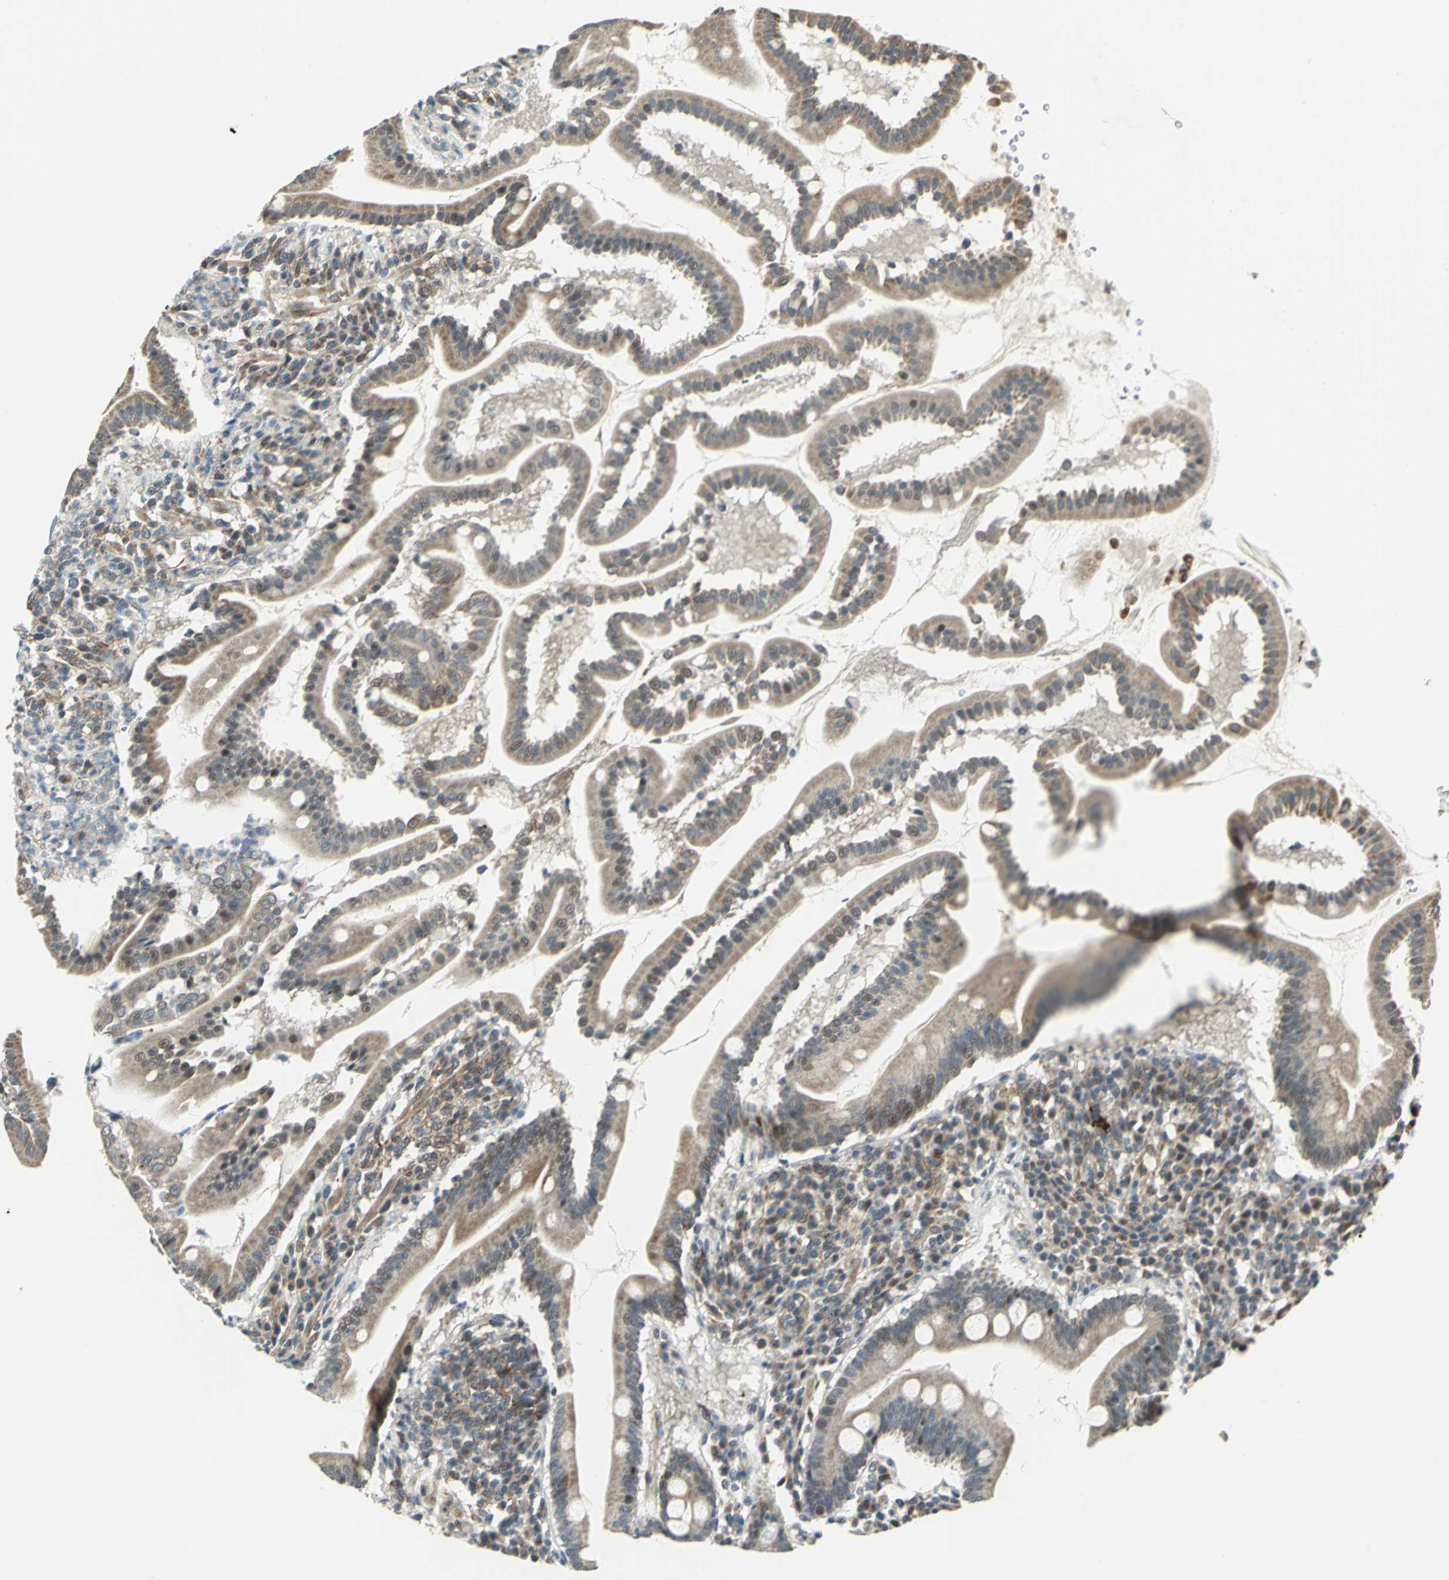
{"staining": {"intensity": "moderate", "quantity": ">75%", "location": "cytoplasmic/membranous"}, "tissue": "duodenum", "cell_type": "Glandular cells", "image_type": "normal", "snomed": [{"axis": "morphology", "description": "Normal tissue, NOS"}, {"axis": "topography", "description": "Duodenum"}], "caption": "Immunohistochemical staining of unremarkable duodenum demonstrates >75% levels of moderate cytoplasmic/membranous protein staining in approximately >75% of glandular cells.", "gene": "PLAGL2", "patient": {"sex": "male", "age": 50}}